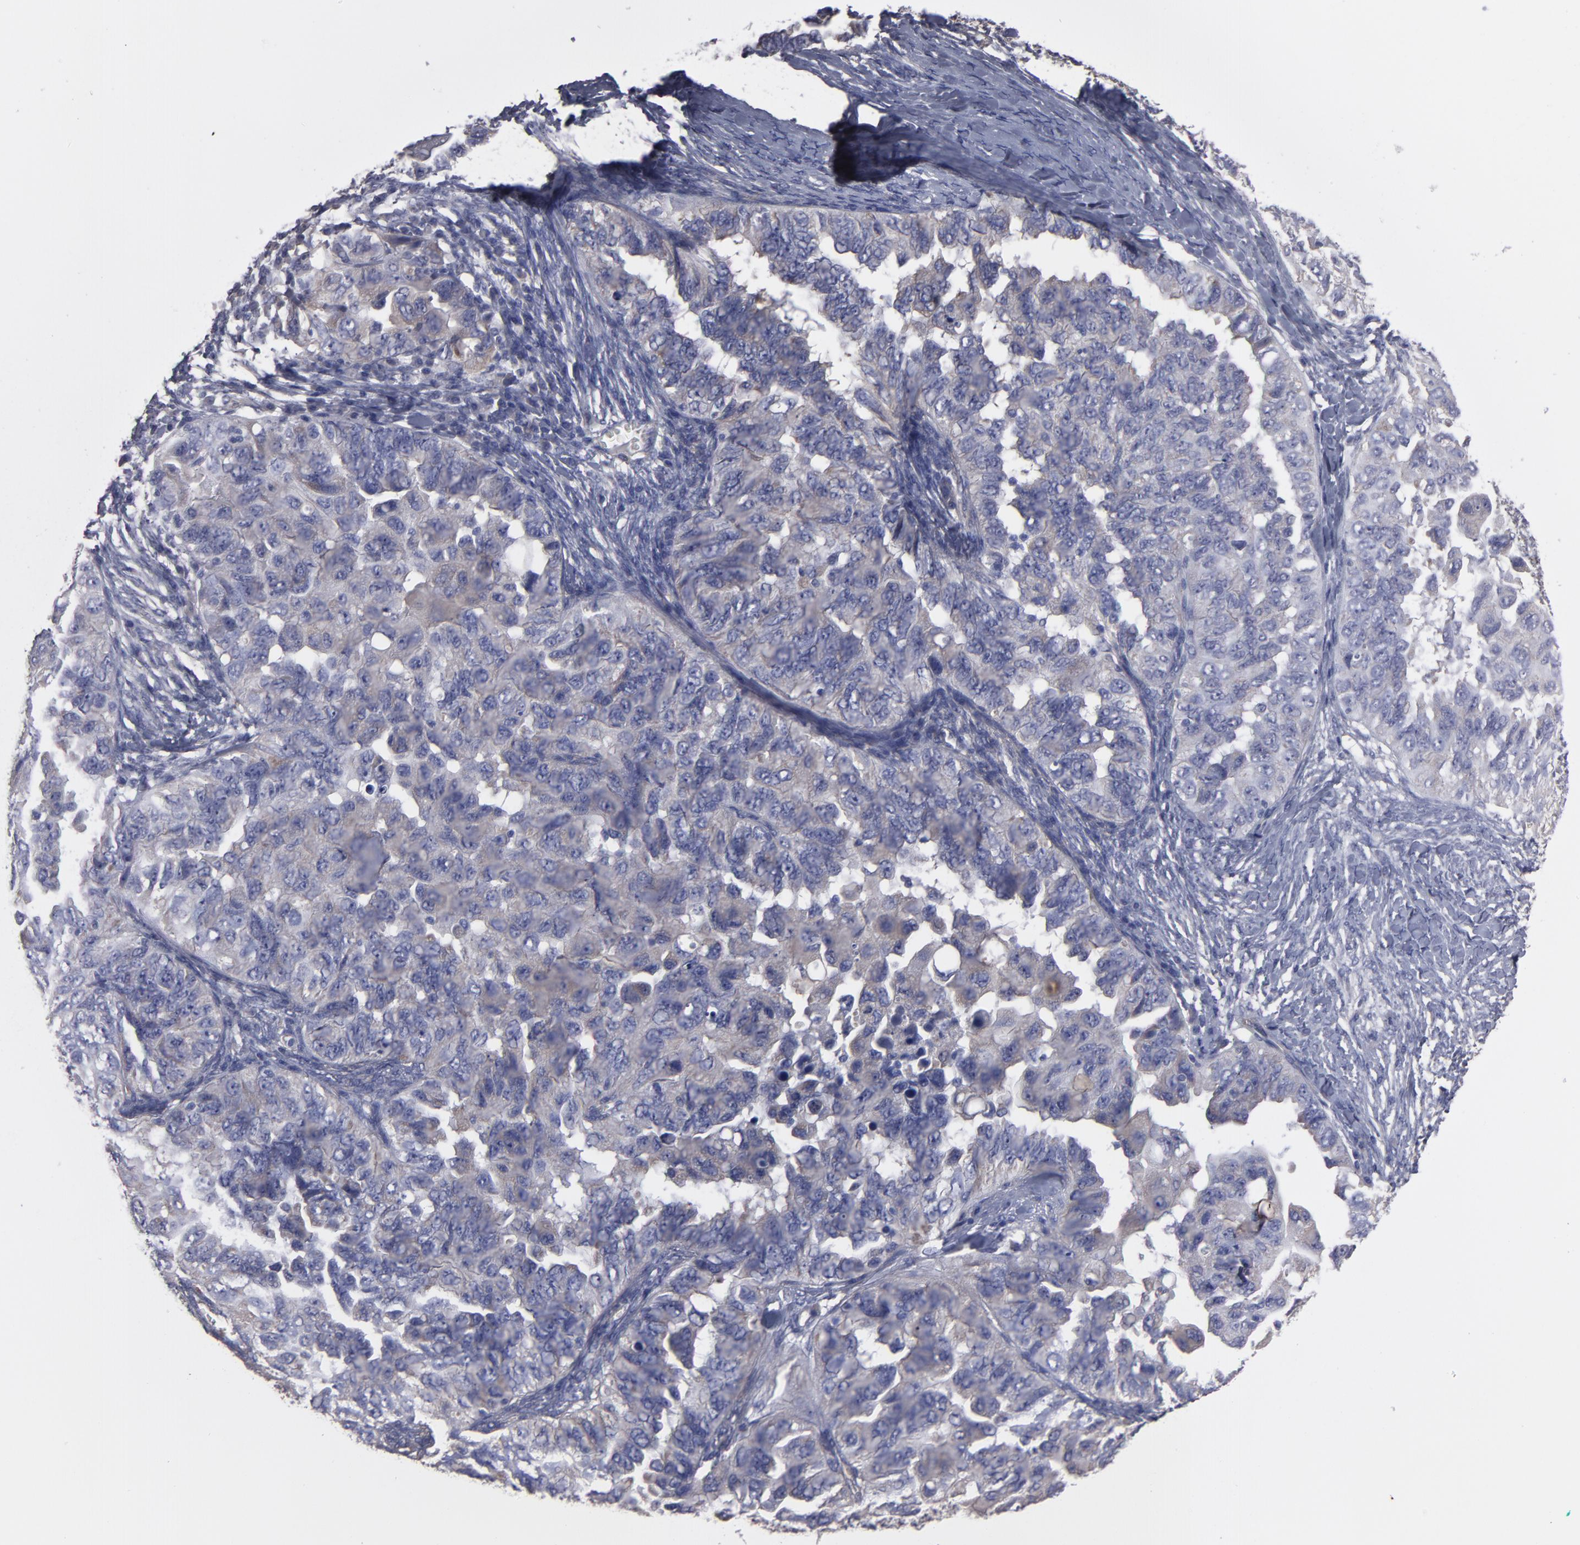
{"staining": {"intensity": "negative", "quantity": "none", "location": "none"}, "tissue": "ovarian cancer", "cell_type": "Tumor cells", "image_type": "cancer", "snomed": [{"axis": "morphology", "description": "Cystadenocarcinoma, serous, NOS"}, {"axis": "topography", "description": "Ovary"}], "caption": "Ovarian cancer (serous cystadenocarcinoma) stained for a protein using IHC shows no expression tumor cells.", "gene": "SLMAP", "patient": {"sex": "female", "age": 82}}